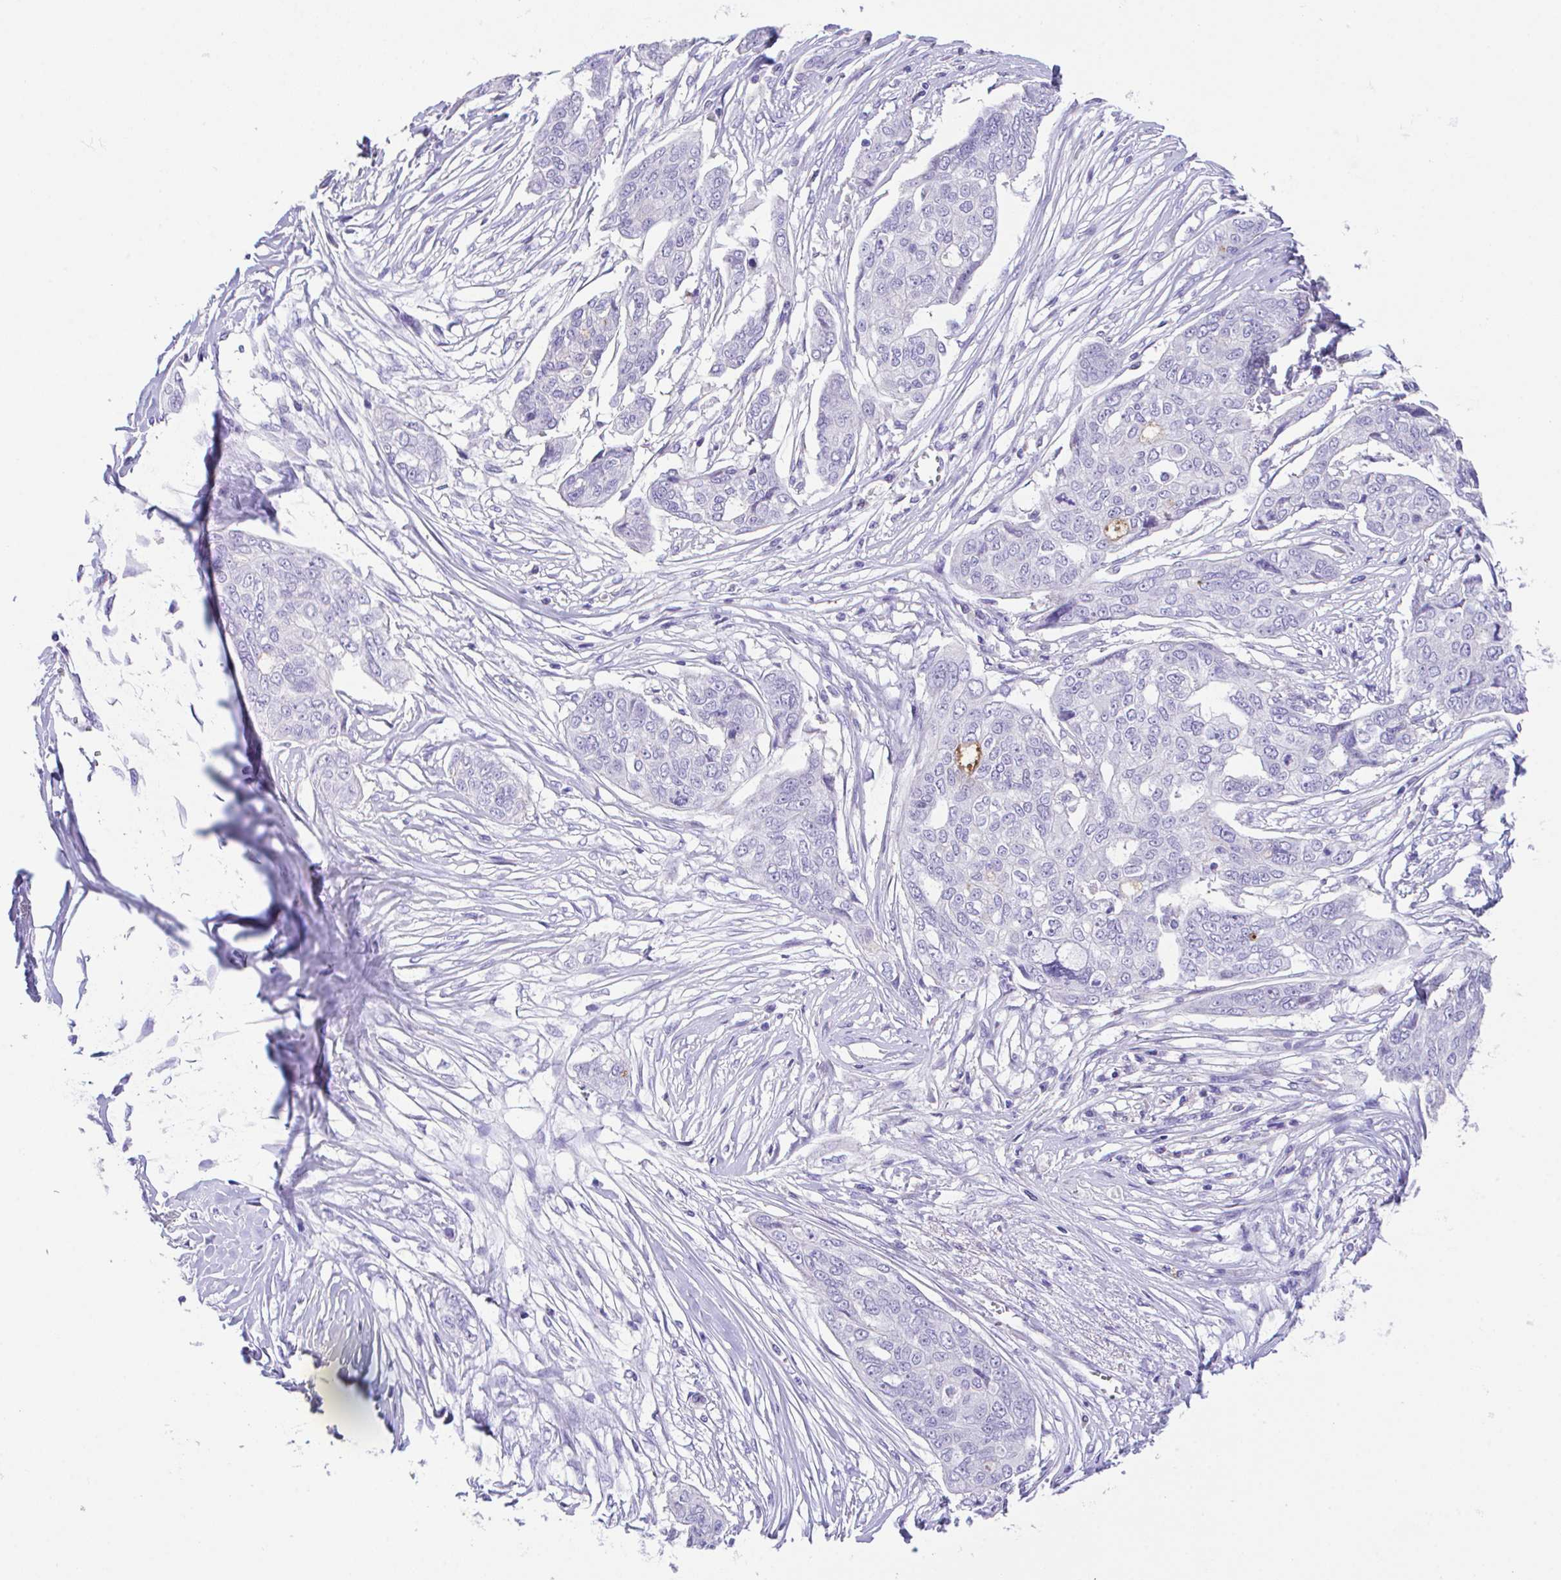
{"staining": {"intensity": "negative", "quantity": "none", "location": "none"}, "tissue": "ovarian cancer", "cell_type": "Tumor cells", "image_type": "cancer", "snomed": [{"axis": "morphology", "description": "Carcinoma, endometroid"}, {"axis": "topography", "description": "Ovary"}], "caption": "IHC photomicrograph of neoplastic tissue: ovarian cancer stained with DAB demonstrates no significant protein positivity in tumor cells.", "gene": "HACD4", "patient": {"sex": "female", "age": 70}}